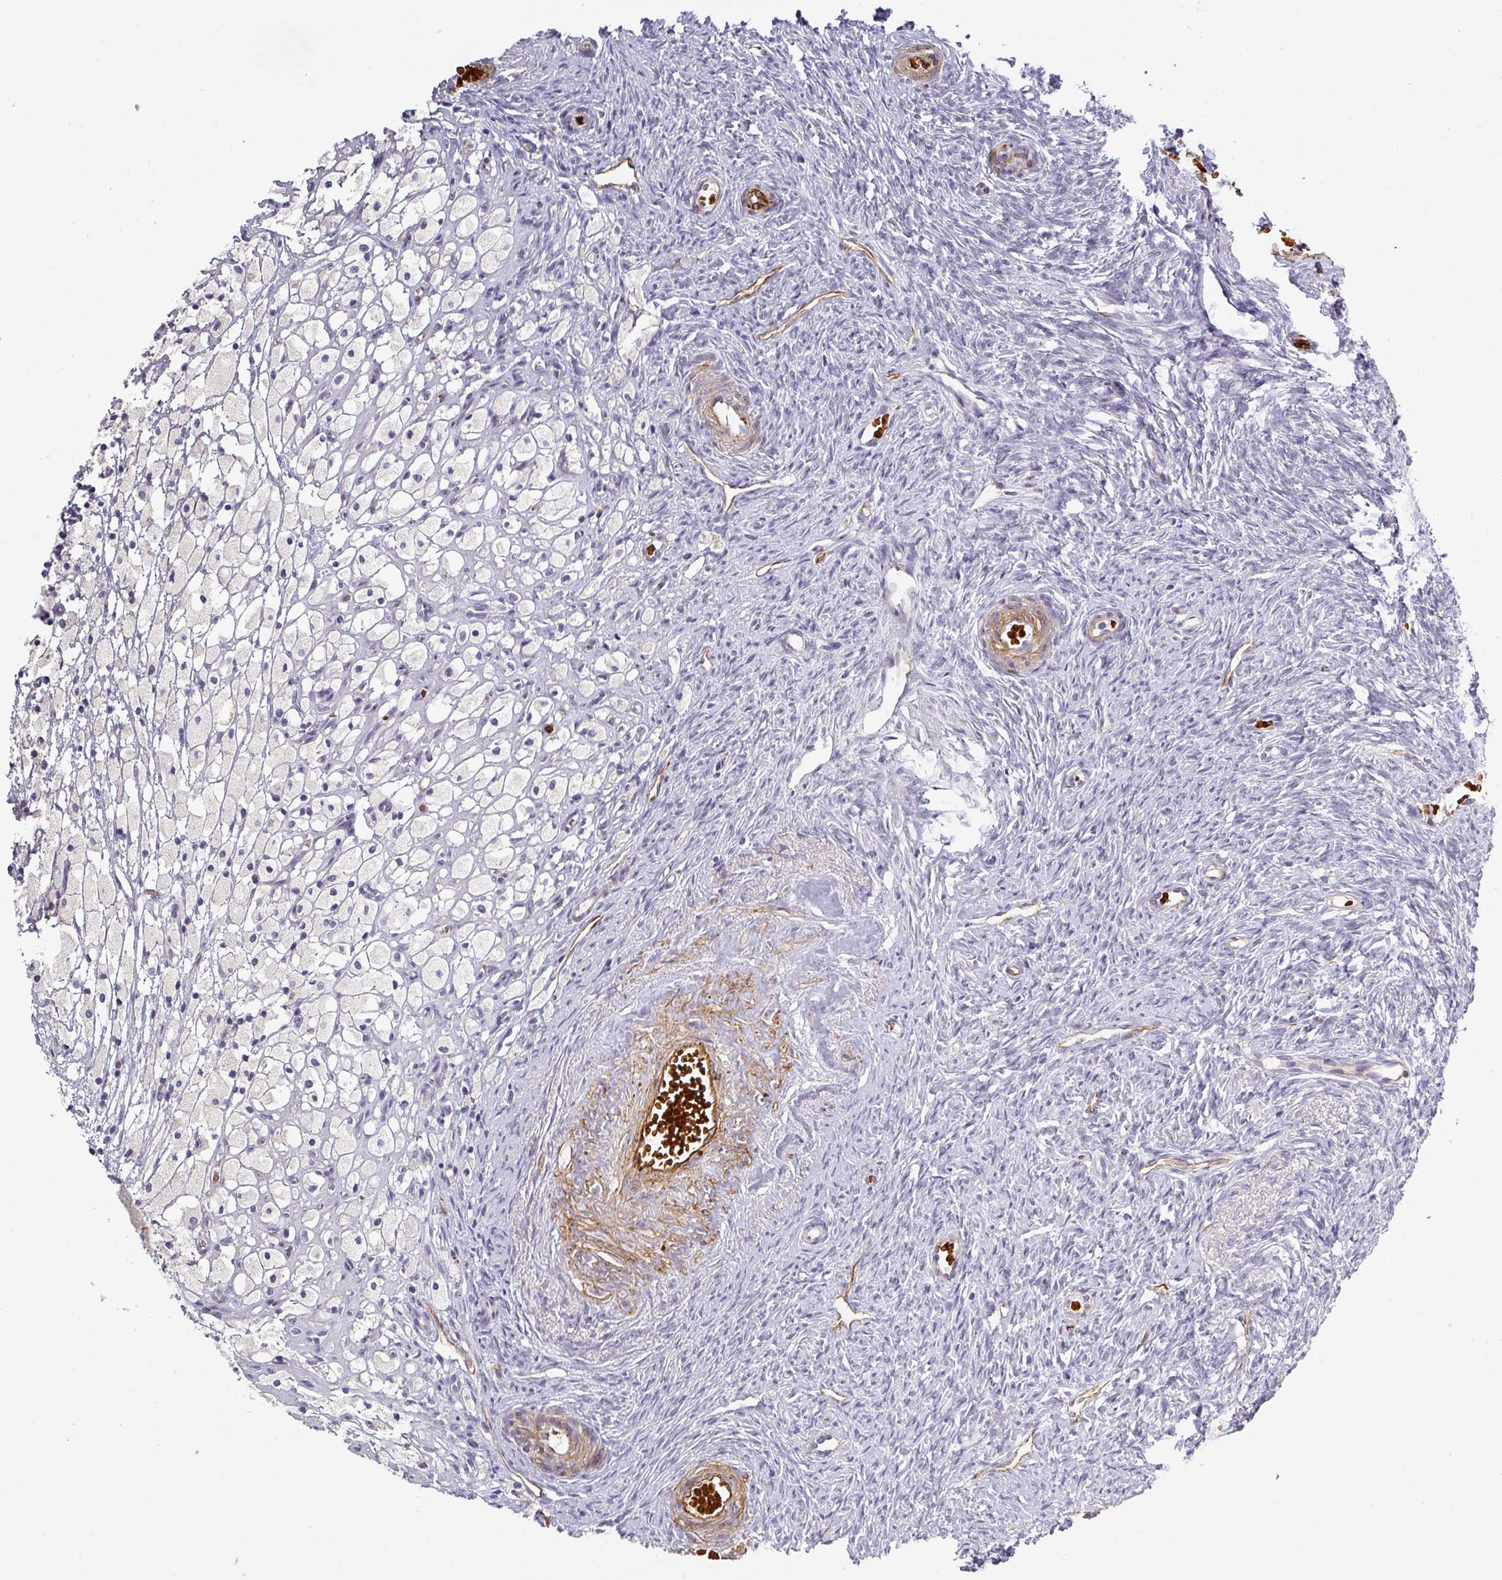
{"staining": {"intensity": "negative", "quantity": "none", "location": "none"}, "tissue": "ovary", "cell_type": "Follicle cells", "image_type": "normal", "snomed": [{"axis": "morphology", "description": "Normal tissue, NOS"}, {"axis": "topography", "description": "Ovary"}], "caption": "Immunohistochemistry histopathology image of normal ovary stained for a protein (brown), which reveals no staining in follicle cells.", "gene": "PRODH2", "patient": {"sex": "female", "age": 51}}